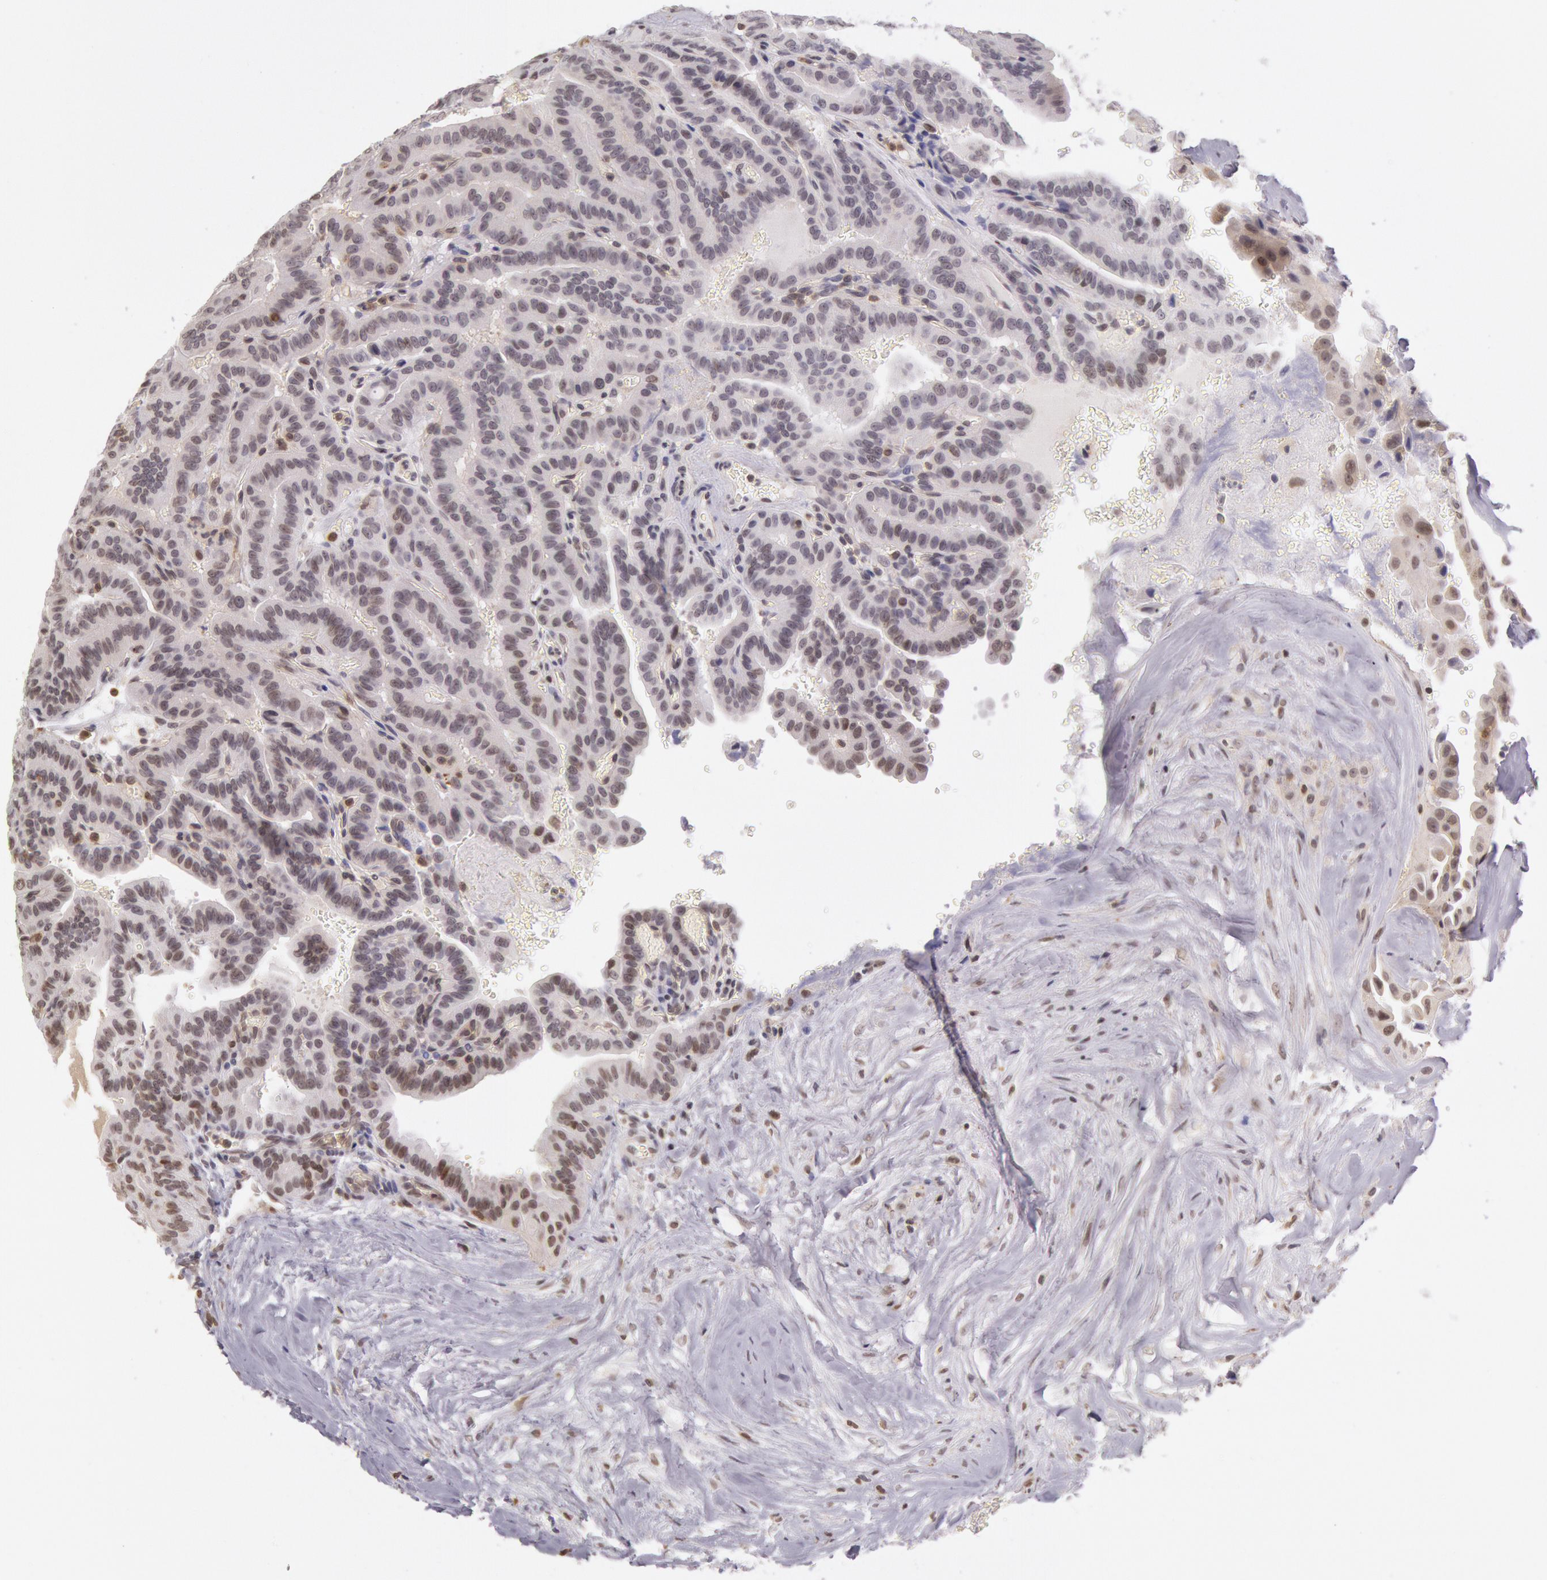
{"staining": {"intensity": "moderate", "quantity": "<25%", "location": "nuclear"}, "tissue": "thyroid cancer", "cell_type": "Tumor cells", "image_type": "cancer", "snomed": [{"axis": "morphology", "description": "Papillary adenocarcinoma, NOS"}, {"axis": "topography", "description": "Thyroid gland"}], "caption": "Immunohistochemical staining of human papillary adenocarcinoma (thyroid) displays moderate nuclear protein positivity in approximately <25% of tumor cells. (DAB IHC with brightfield microscopy, high magnification).", "gene": "HIF1A", "patient": {"sex": "male", "age": 87}}